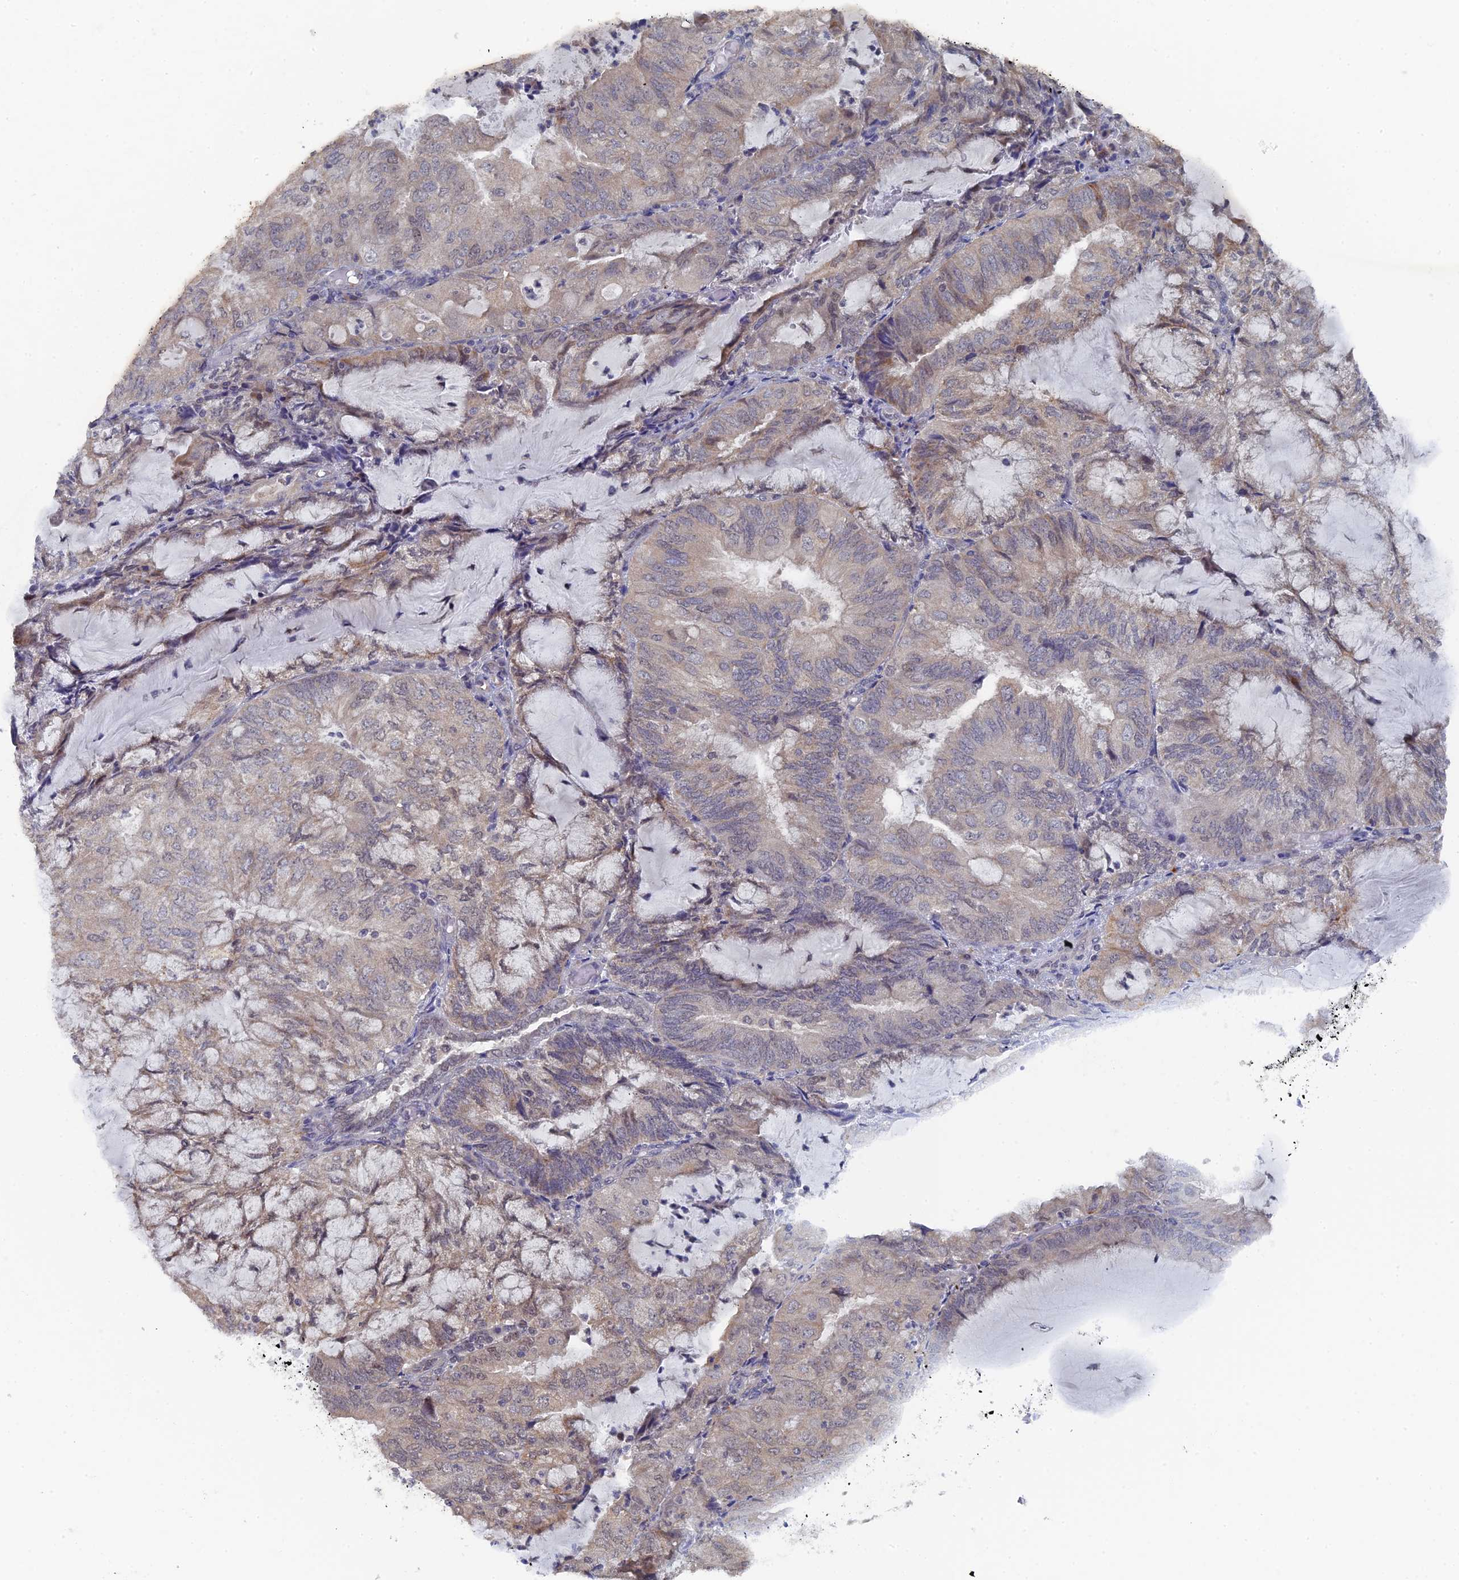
{"staining": {"intensity": "weak", "quantity": "<25%", "location": "cytoplasmic/membranous"}, "tissue": "endometrial cancer", "cell_type": "Tumor cells", "image_type": "cancer", "snomed": [{"axis": "morphology", "description": "Adenocarcinoma, NOS"}, {"axis": "topography", "description": "Endometrium"}], "caption": "The micrograph reveals no staining of tumor cells in endometrial cancer (adenocarcinoma).", "gene": "MIGA2", "patient": {"sex": "female", "age": 81}}